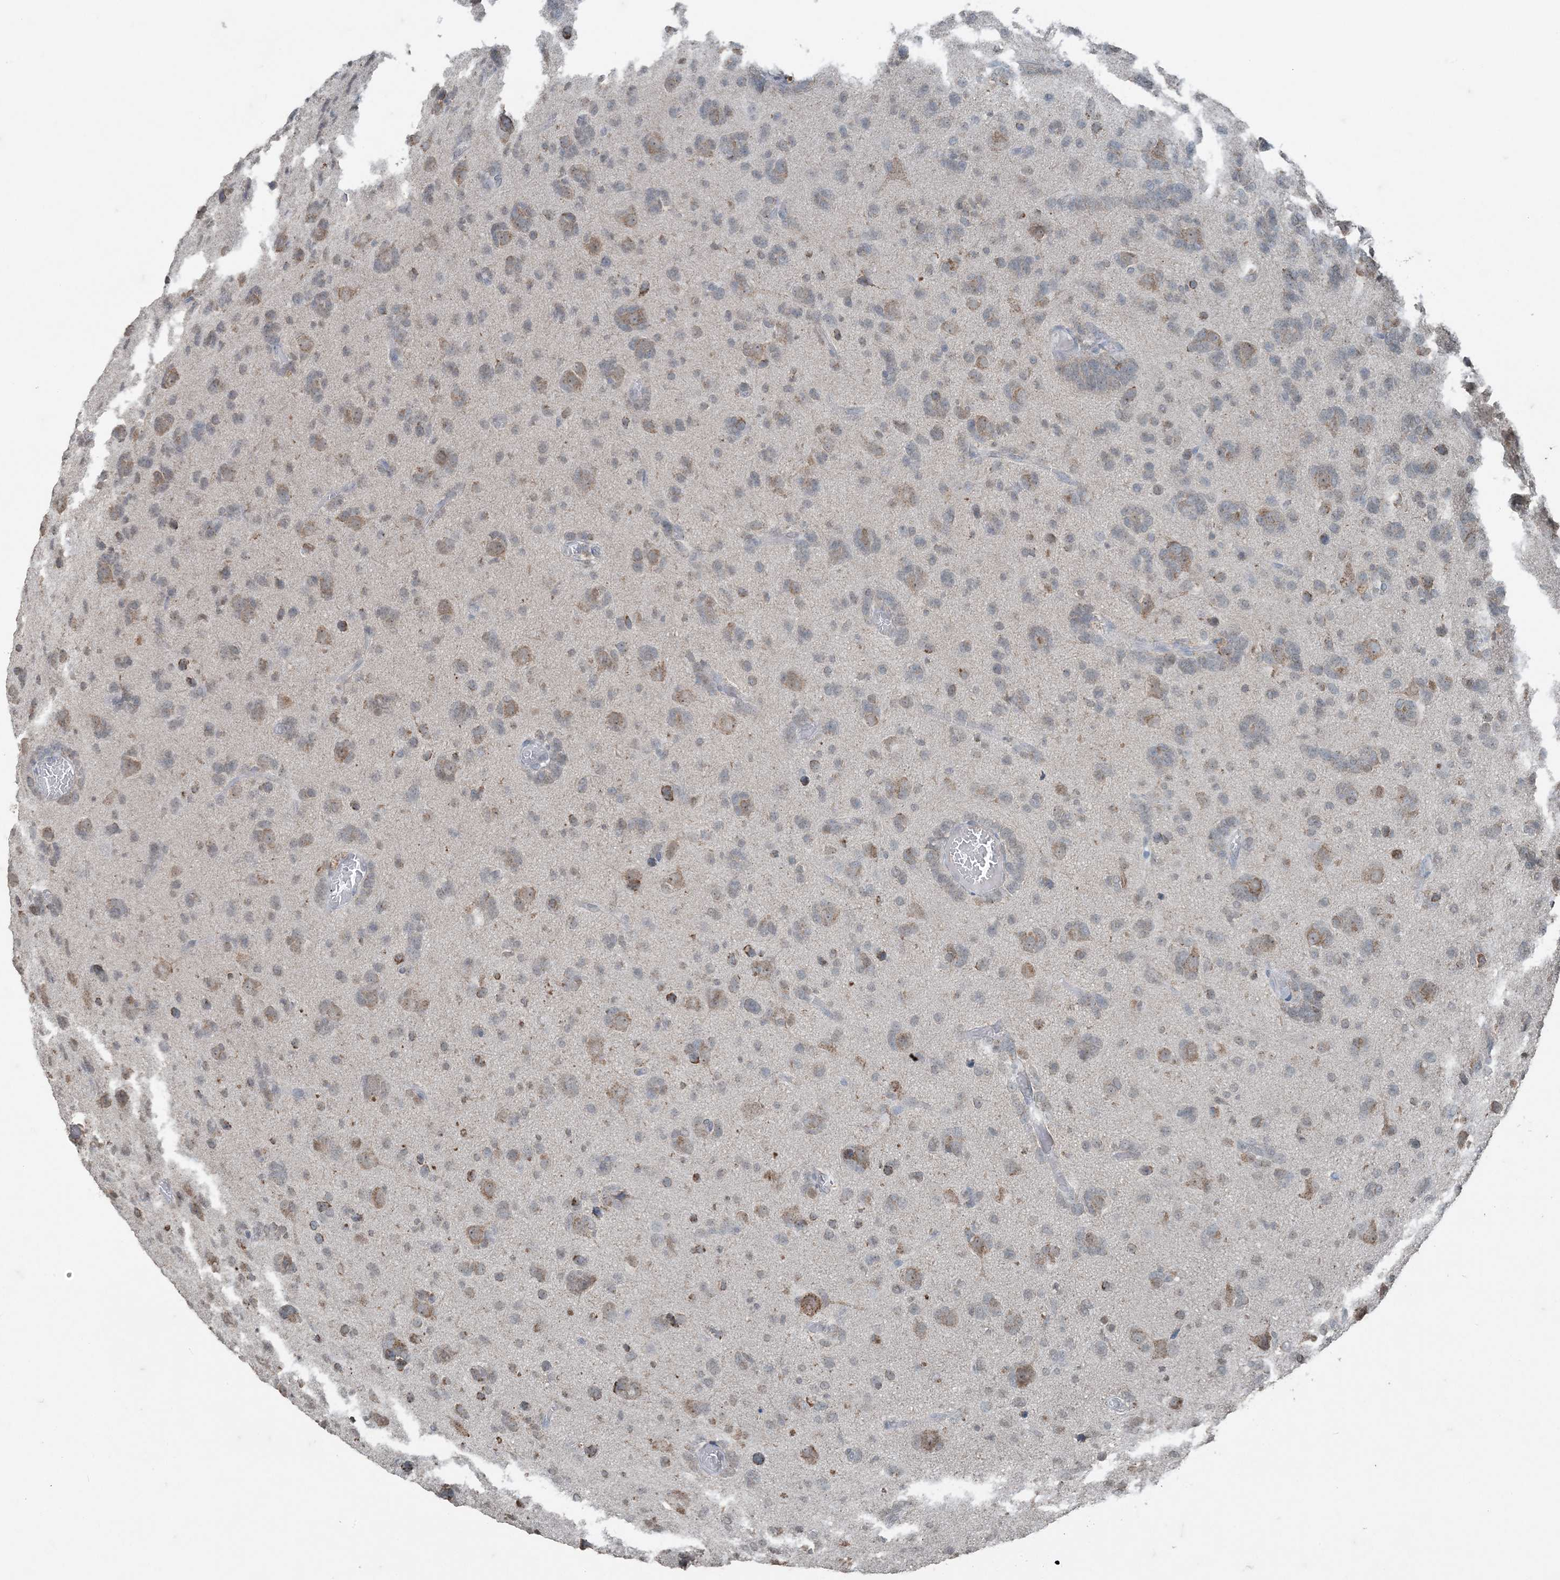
{"staining": {"intensity": "weak", "quantity": "25%-75%", "location": "cytoplasmic/membranous"}, "tissue": "glioma", "cell_type": "Tumor cells", "image_type": "cancer", "snomed": [{"axis": "morphology", "description": "Glioma, malignant, High grade"}, {"axis": "topography", "description": "Brain"}], "caption": "Immunohistochemical staining of malignant glioma (high-grade) shows low levels of weak cytoplasmic/membranous protein positivity in approximately 25%-75% of tumor cells.", "gene": "GNL1", "patient": {"sex": "female", "age": 59}}